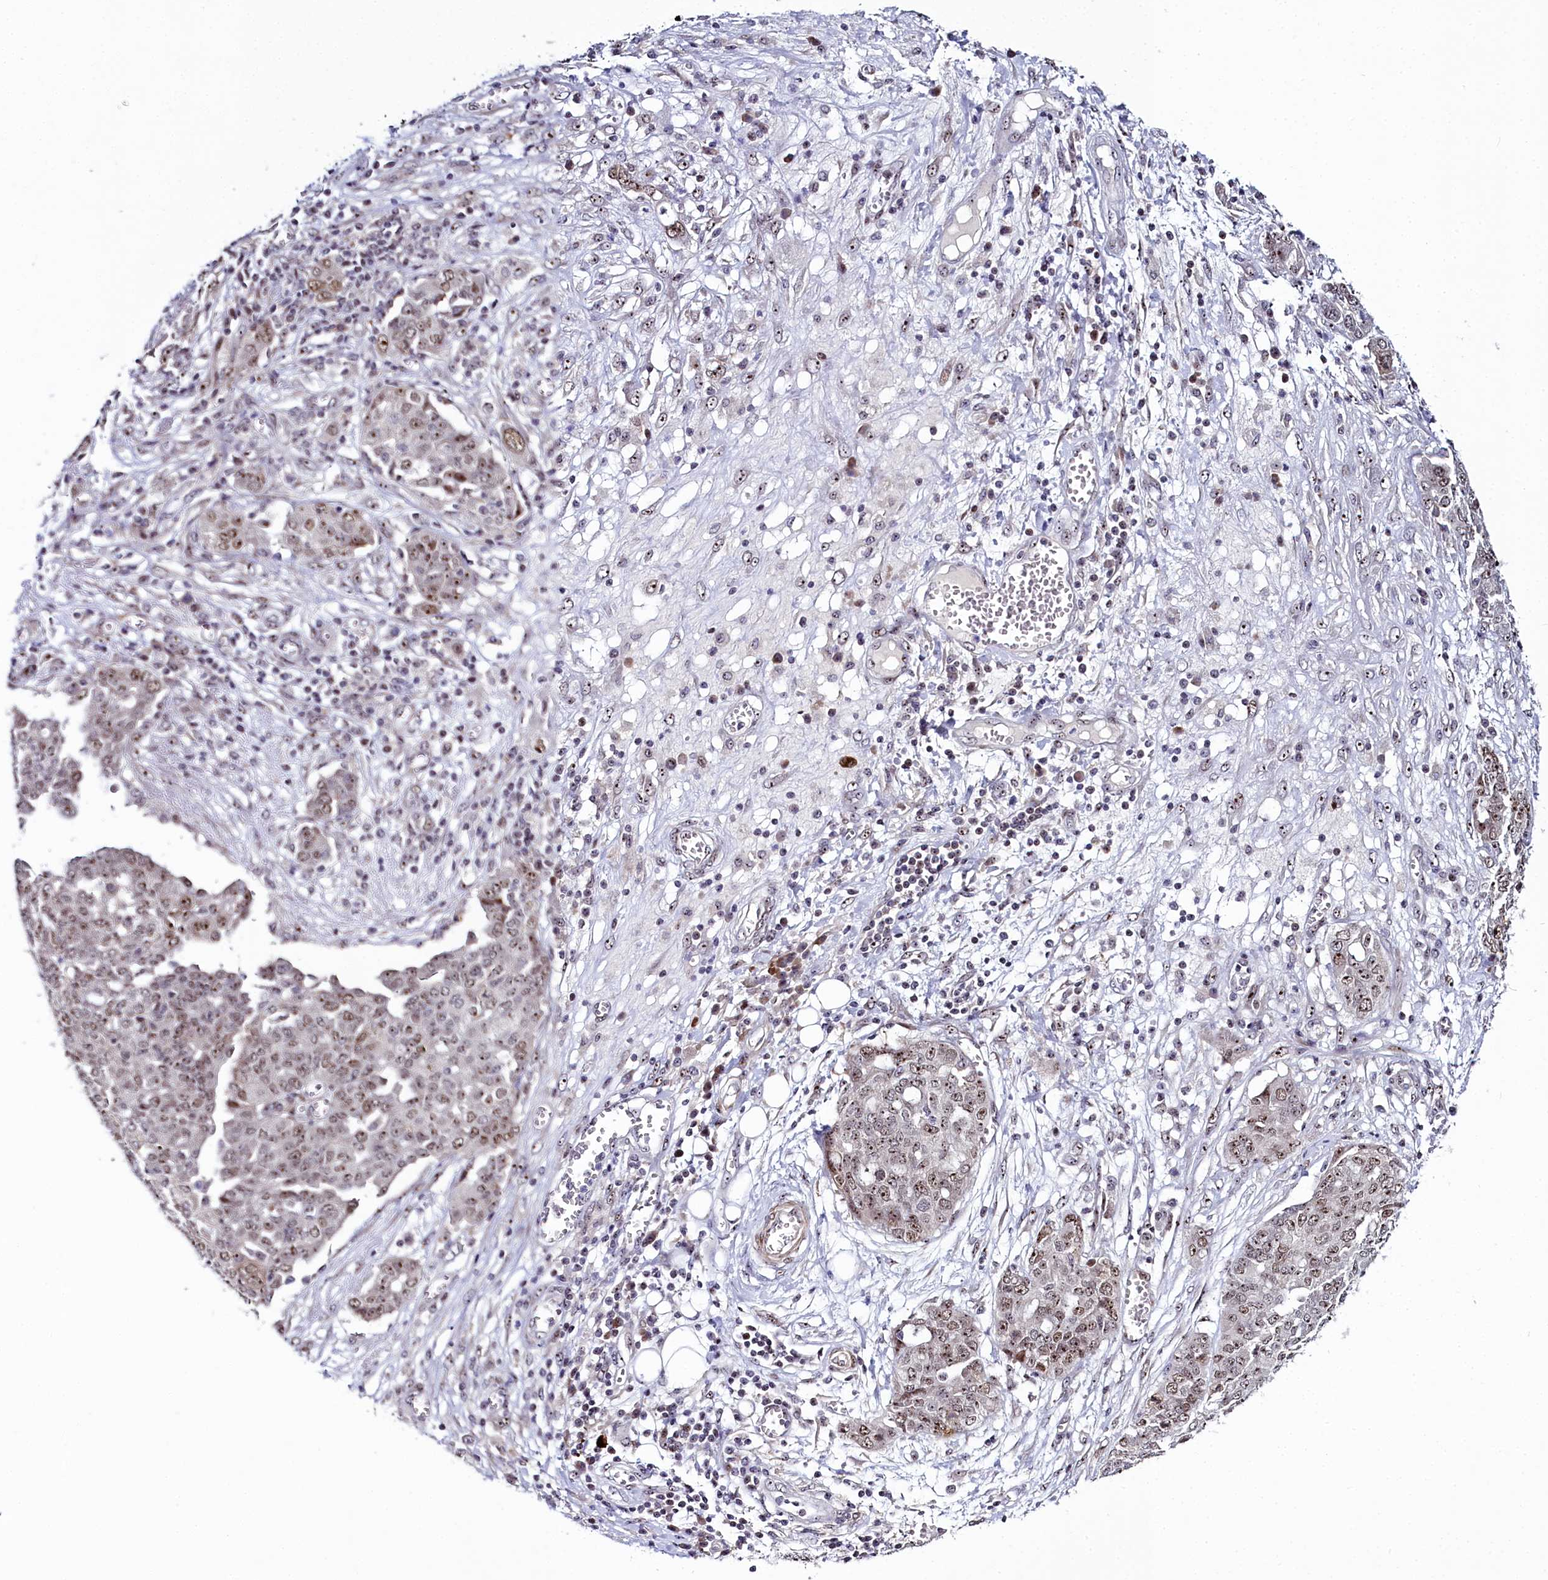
{"staining": {"intensity": "moderate", "quantity": ">75%", "location": "nuclear"}, "tissue": "ovarian cancer", "cell_type": "Tumor cells", "image_type": "cancer", "snomed": [{"axis": "morphology", "description": "Cystadenocarcinoma, serous, NOS"}, {"axis": "topography", "description": "Soft tissue"}, {"axis": "topography", "description": "Ovary"}], "caption": "About >75% of tumor cells in human ovarian serous cystadenocarcinoma show moderate nuclear protein positivity as visualized by brown immunohistochemical staining.", "gene": "TCOF1", "patient": {"sex": "female", "age": 57}}